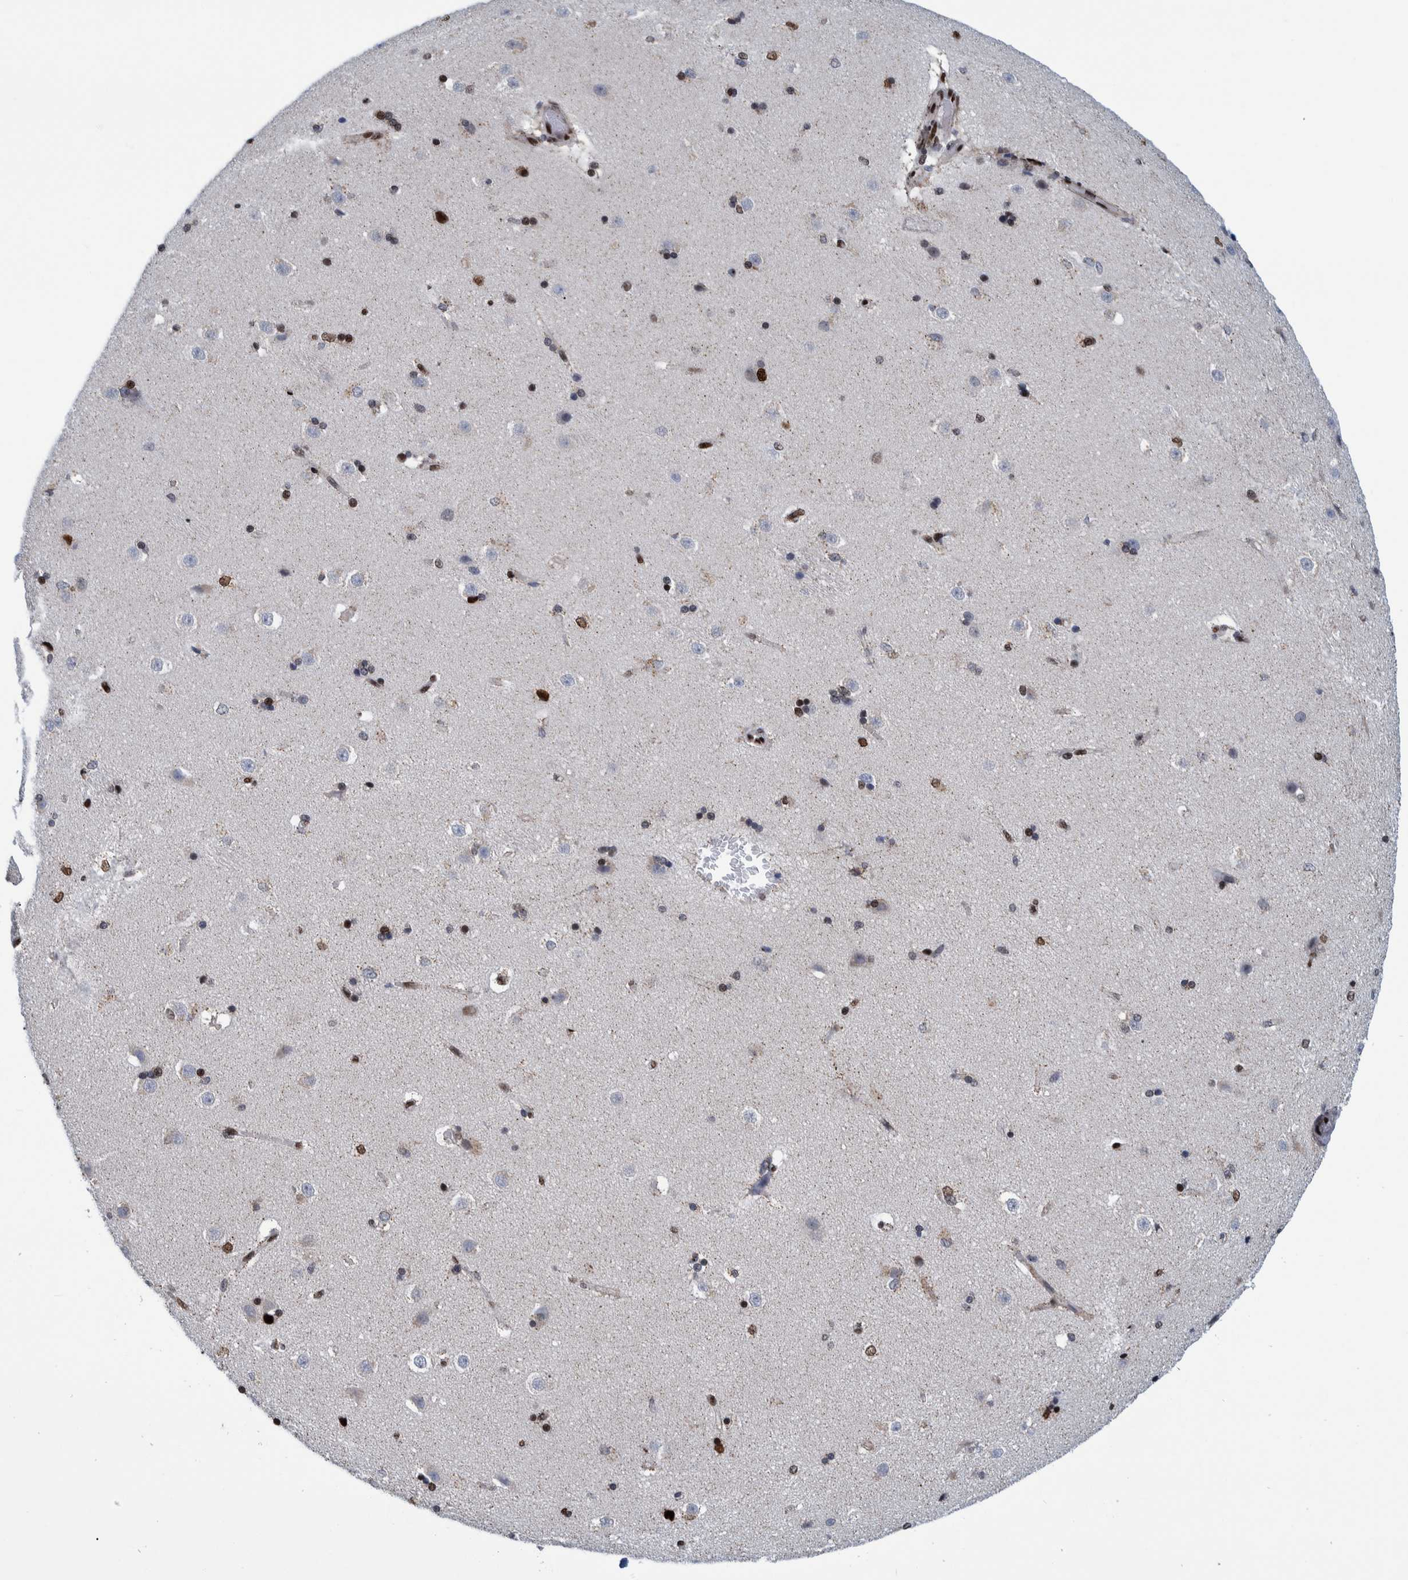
{"staining": {"intensity": "moderate", "quantity": "25%-75%", "location": "nuclear"}, "tissue": "caudate", "cell_type": "Glial cells", "image_type": "normal", "snomed": [{"axis": "morphology", "description": "Normal tissue, NOS"}, {"axis": "topography", "description": "Lateral ventricle wall"}], "caption": "The histopathology image shows immunohistochemical staining of unremarkable caudate. There is moderate nuclear positivity is appreciated in approximately 25%-75% of glial cells. Using DAB (brown) and hematoxylin (blue) stains, captured at high magnification using brightfield microscopy.", "gene": "HEATR9", "patient": {"sex": "female", "age": 19}}